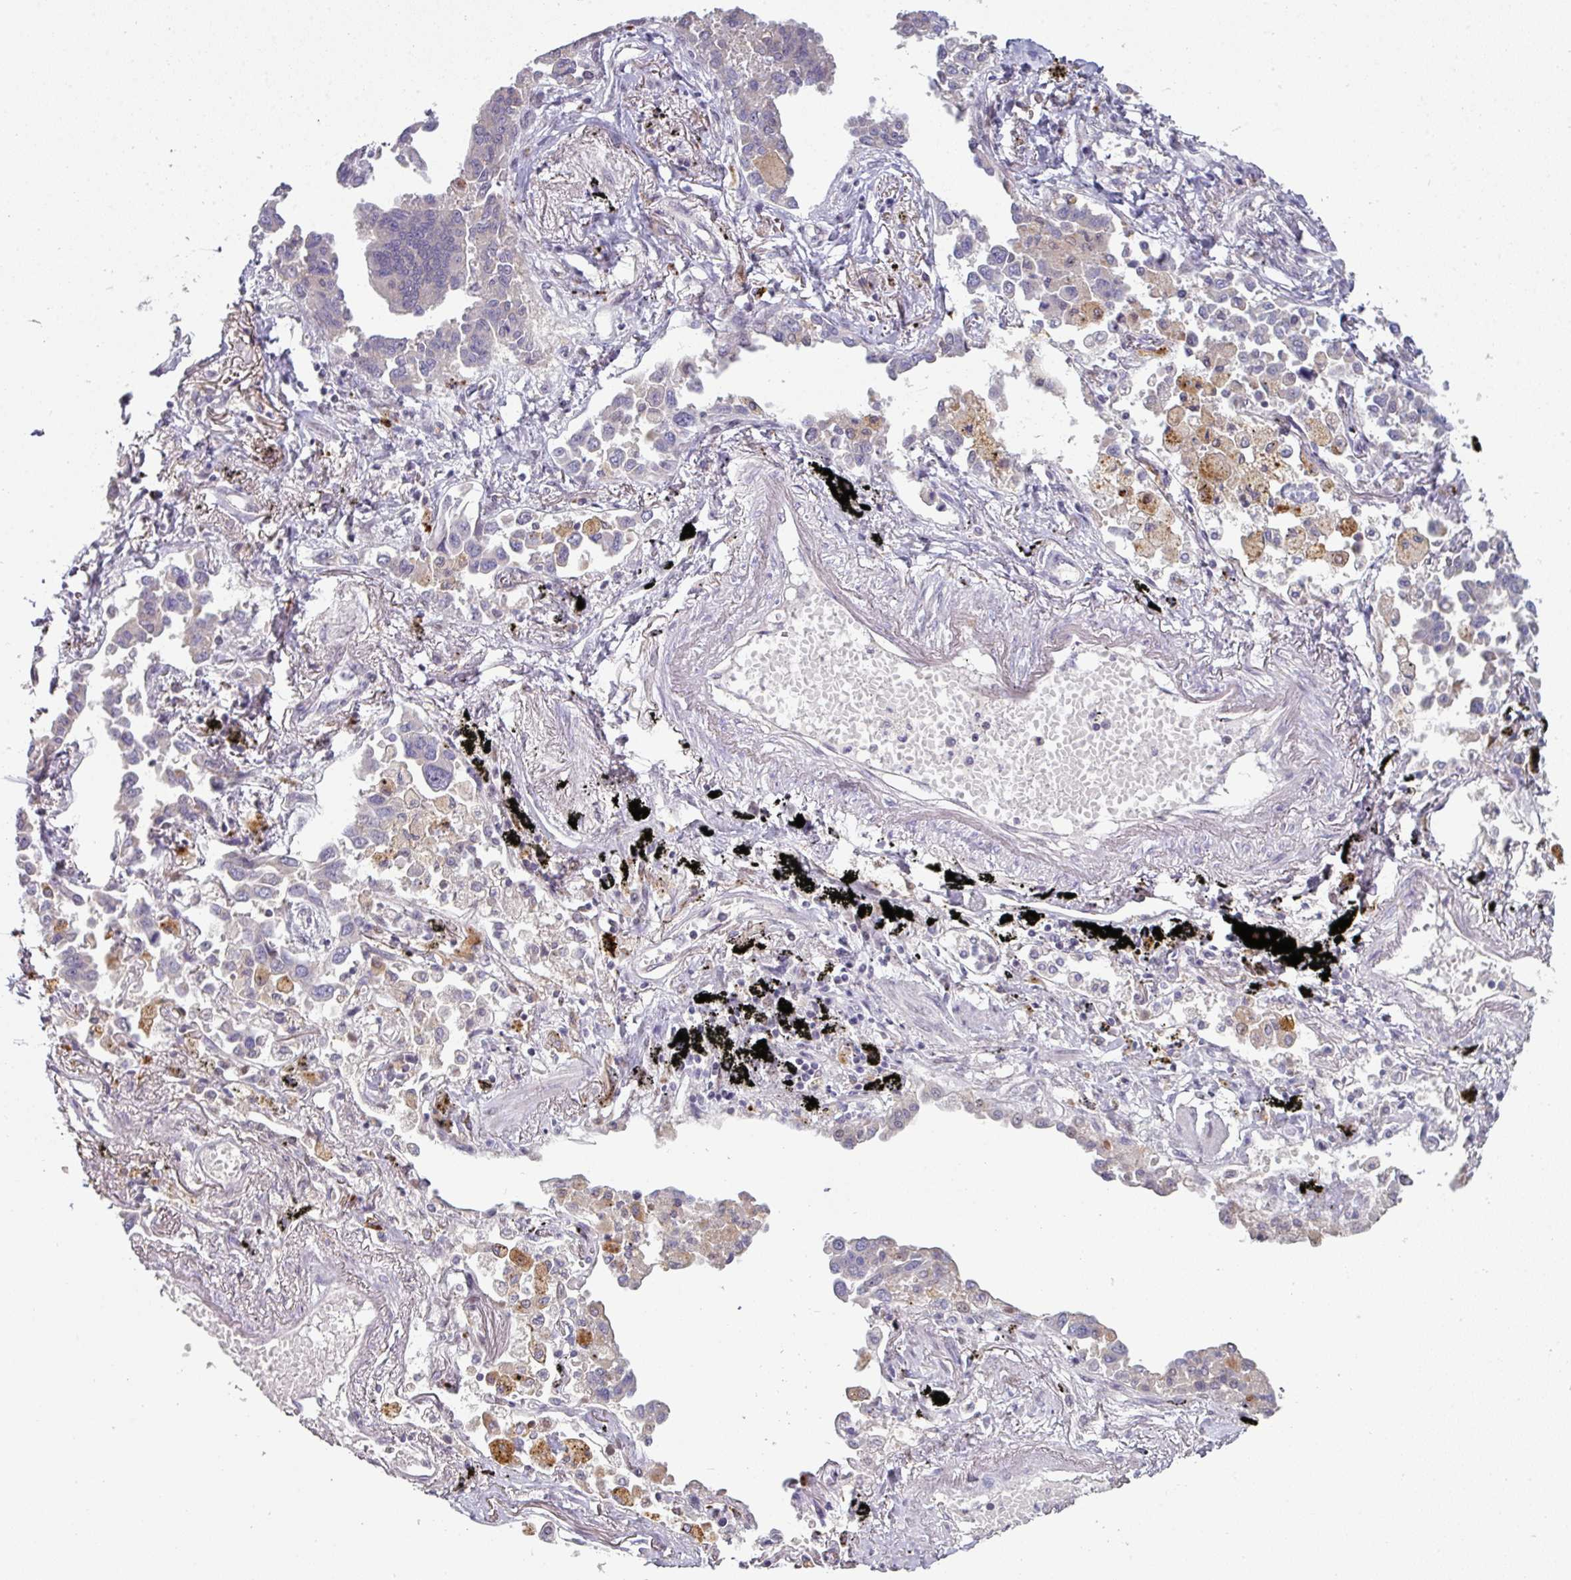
{"staining": {"intensity": "negative", "quantity": "none", "location": "none"}, "tissue": "lung cancer", "cell_type": "Tumor cells", "image_type": "cancer", "snomed": [{"axis": "morphology", "description": "Adenocarcinoma, NOS"}, {"axis": "topography", "description": "Lung"}], "caption": "The immunohistochemistry (IHC) micrograph has no significant positivity in tumor cells of lung cancer tissue.", "gene": "SWSAP1", "patient": {"sex": "male", "age": 67}}